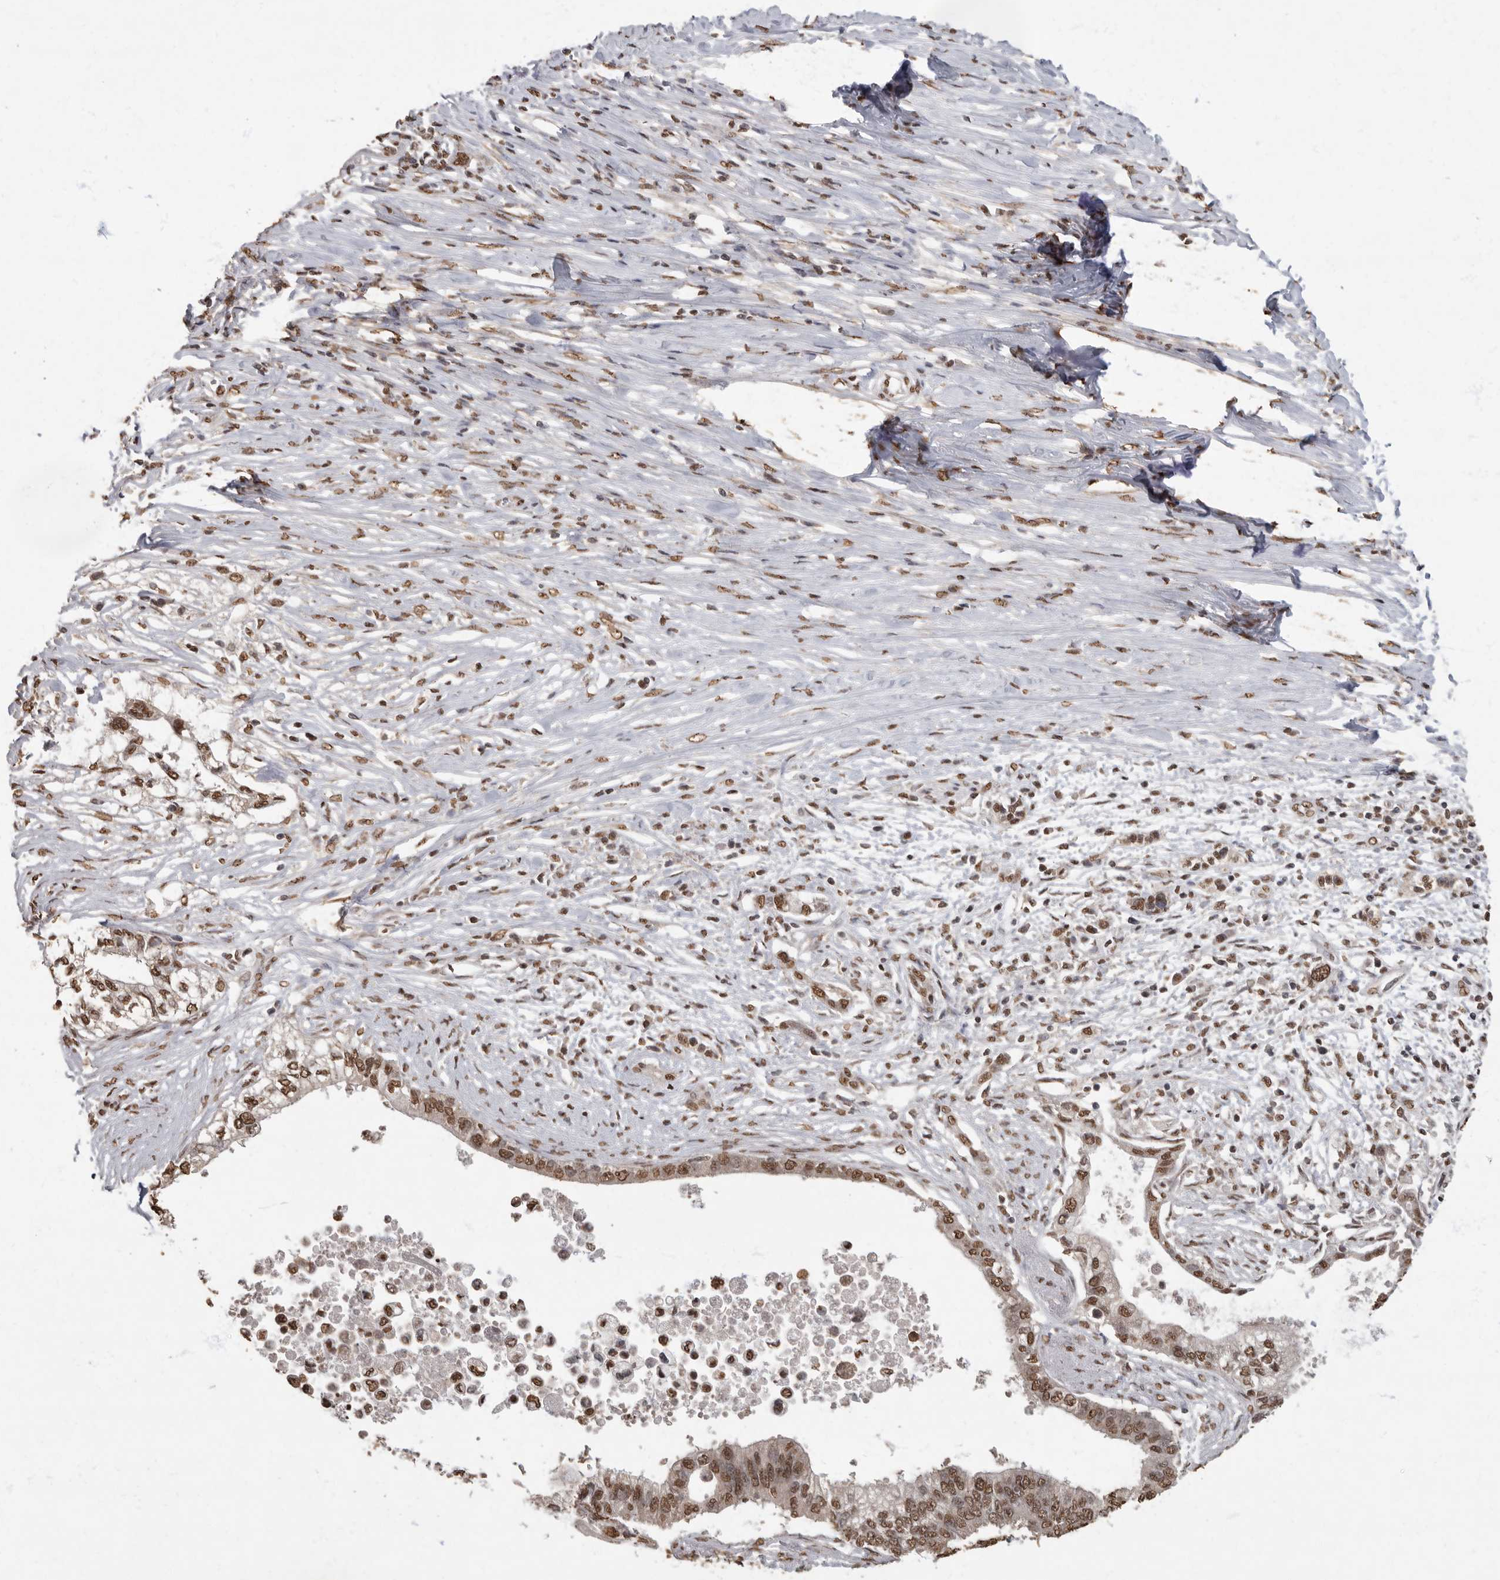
{"staining": {"intensity": "moderate", "quantity": ">75%", "location": "nuclear"}, "tissue": "pancreatic cancer", "cell_type": "Tumor cells", "image_type": "cancer", "snomed": [{"axis": "morphology", "description": "Normal tissue, NOS"}, {"axis": "morphology", "description": "Adenocarcinoma, NOS"}, {"axis": "topography", "description": "Pancreas"}, {"axis": "topography", "description": "Peripheral nerve tissue"}], "caption": "Pancreatic cancer stained for a protein (brown) demonstrates moderate nuclear positive expression in about >75% of tumor cells.", "gene": "NBL1", "patient": {"sex": "male", "age": 59}}